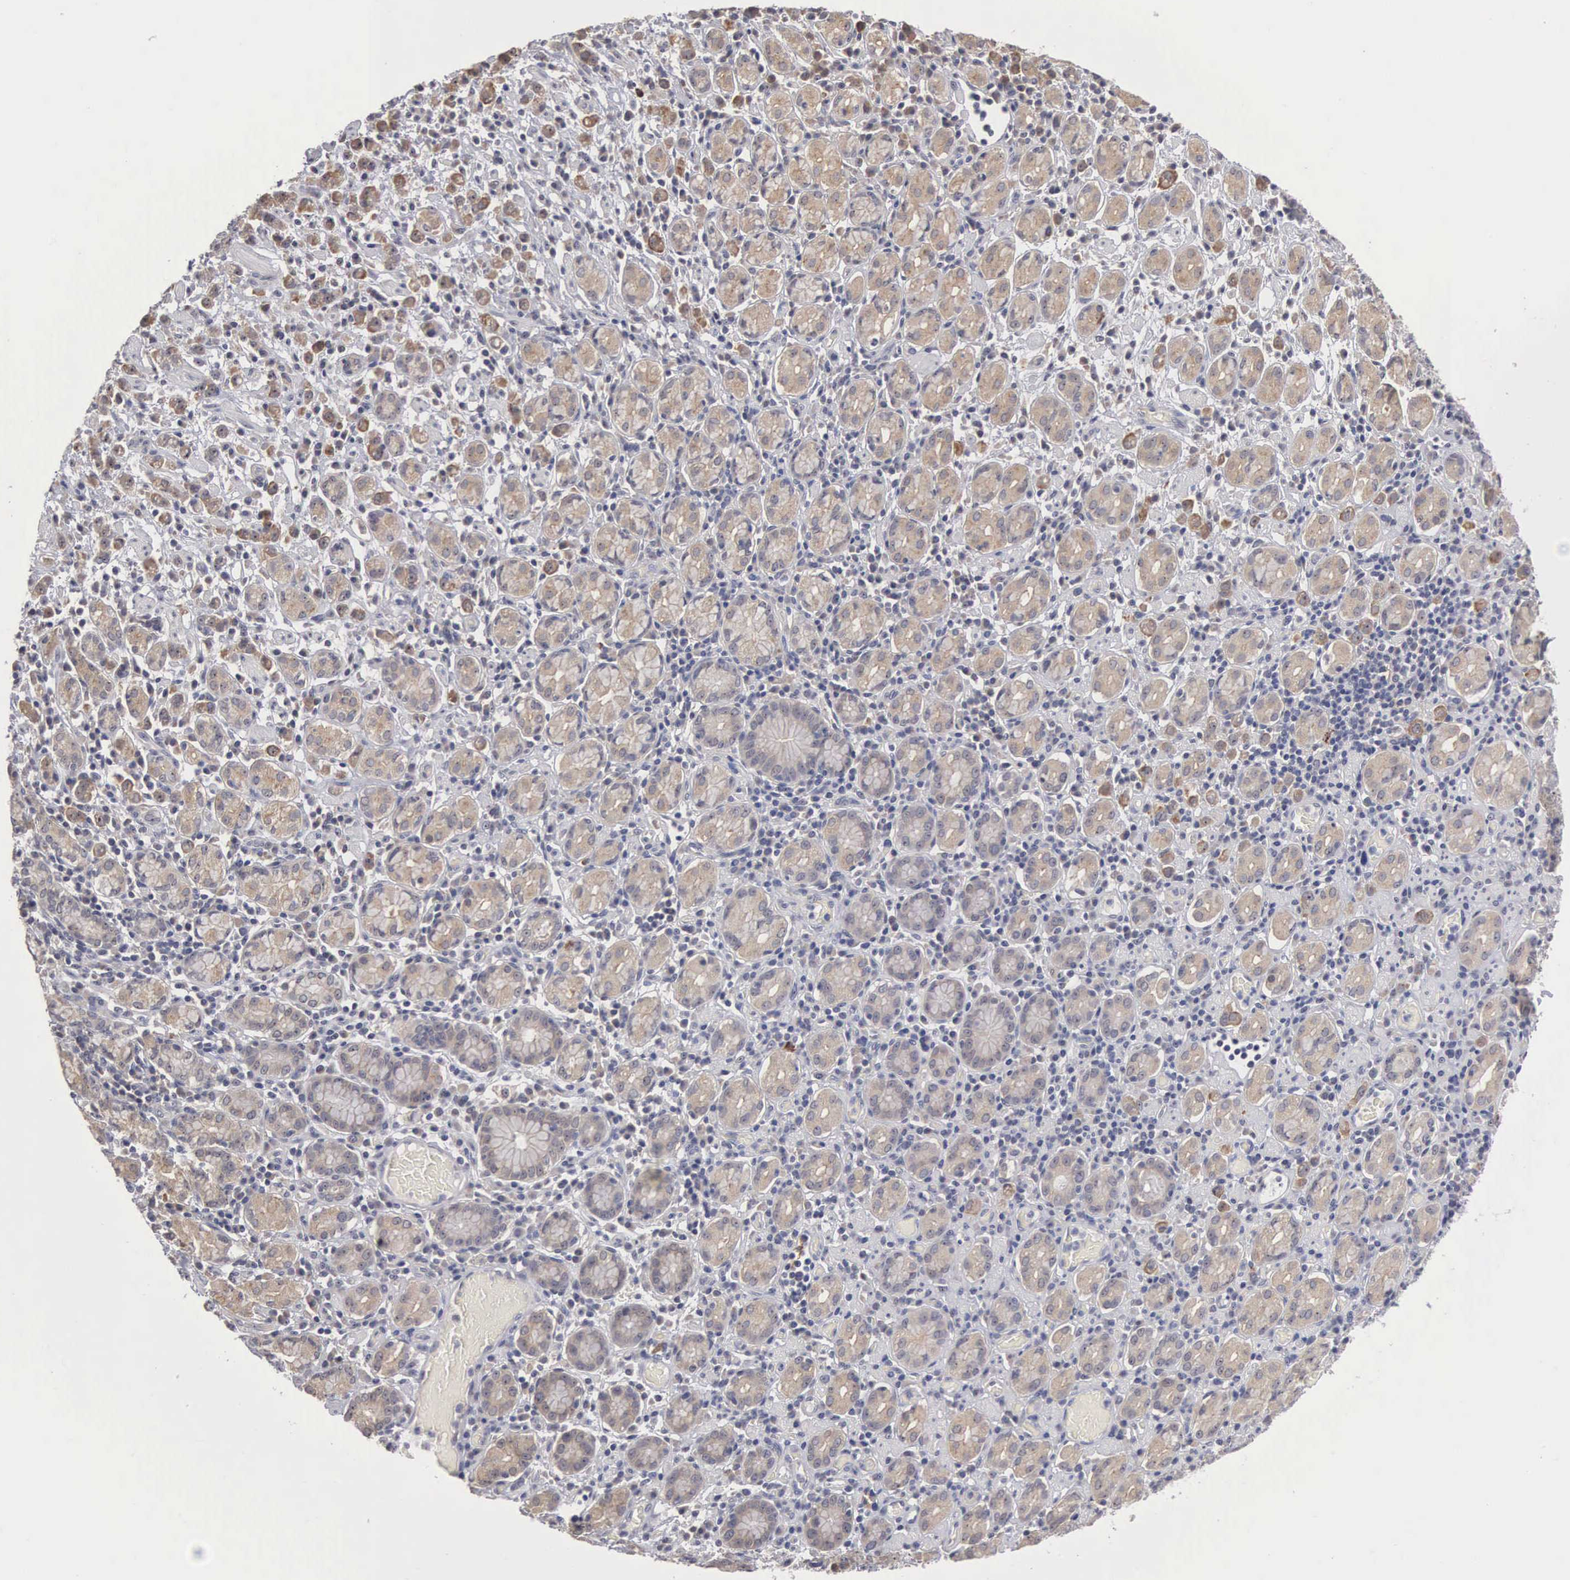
{"staining": {"intensity": "weak", "quantity": ">75%", "location": "cytoplasmic/membranous,nuclear"}, "tissue": "stomach cancer", "cell_type": "Tumor cells", "image_type": "cancer", "snomed": [{"axis": "morphology", "description": "Adenocarcinoma, NOS"}, {"axis": "topography", "description": "Stomach, lower"}], "caption": "Protein staining by immunohistochemistry (IHC) shows weak cytoplasmic/membranous and nuclear staining in about >75% of tumor cells in stomach adenocarcinoma. The staining was performed using DAB (3,3'-diaminobenzidine), with brown indicating positive protein expression. Nuclei are stained blue with hematoxylin.", "gene": "AMN", "patient": {"sex": "male", "age": 88}}